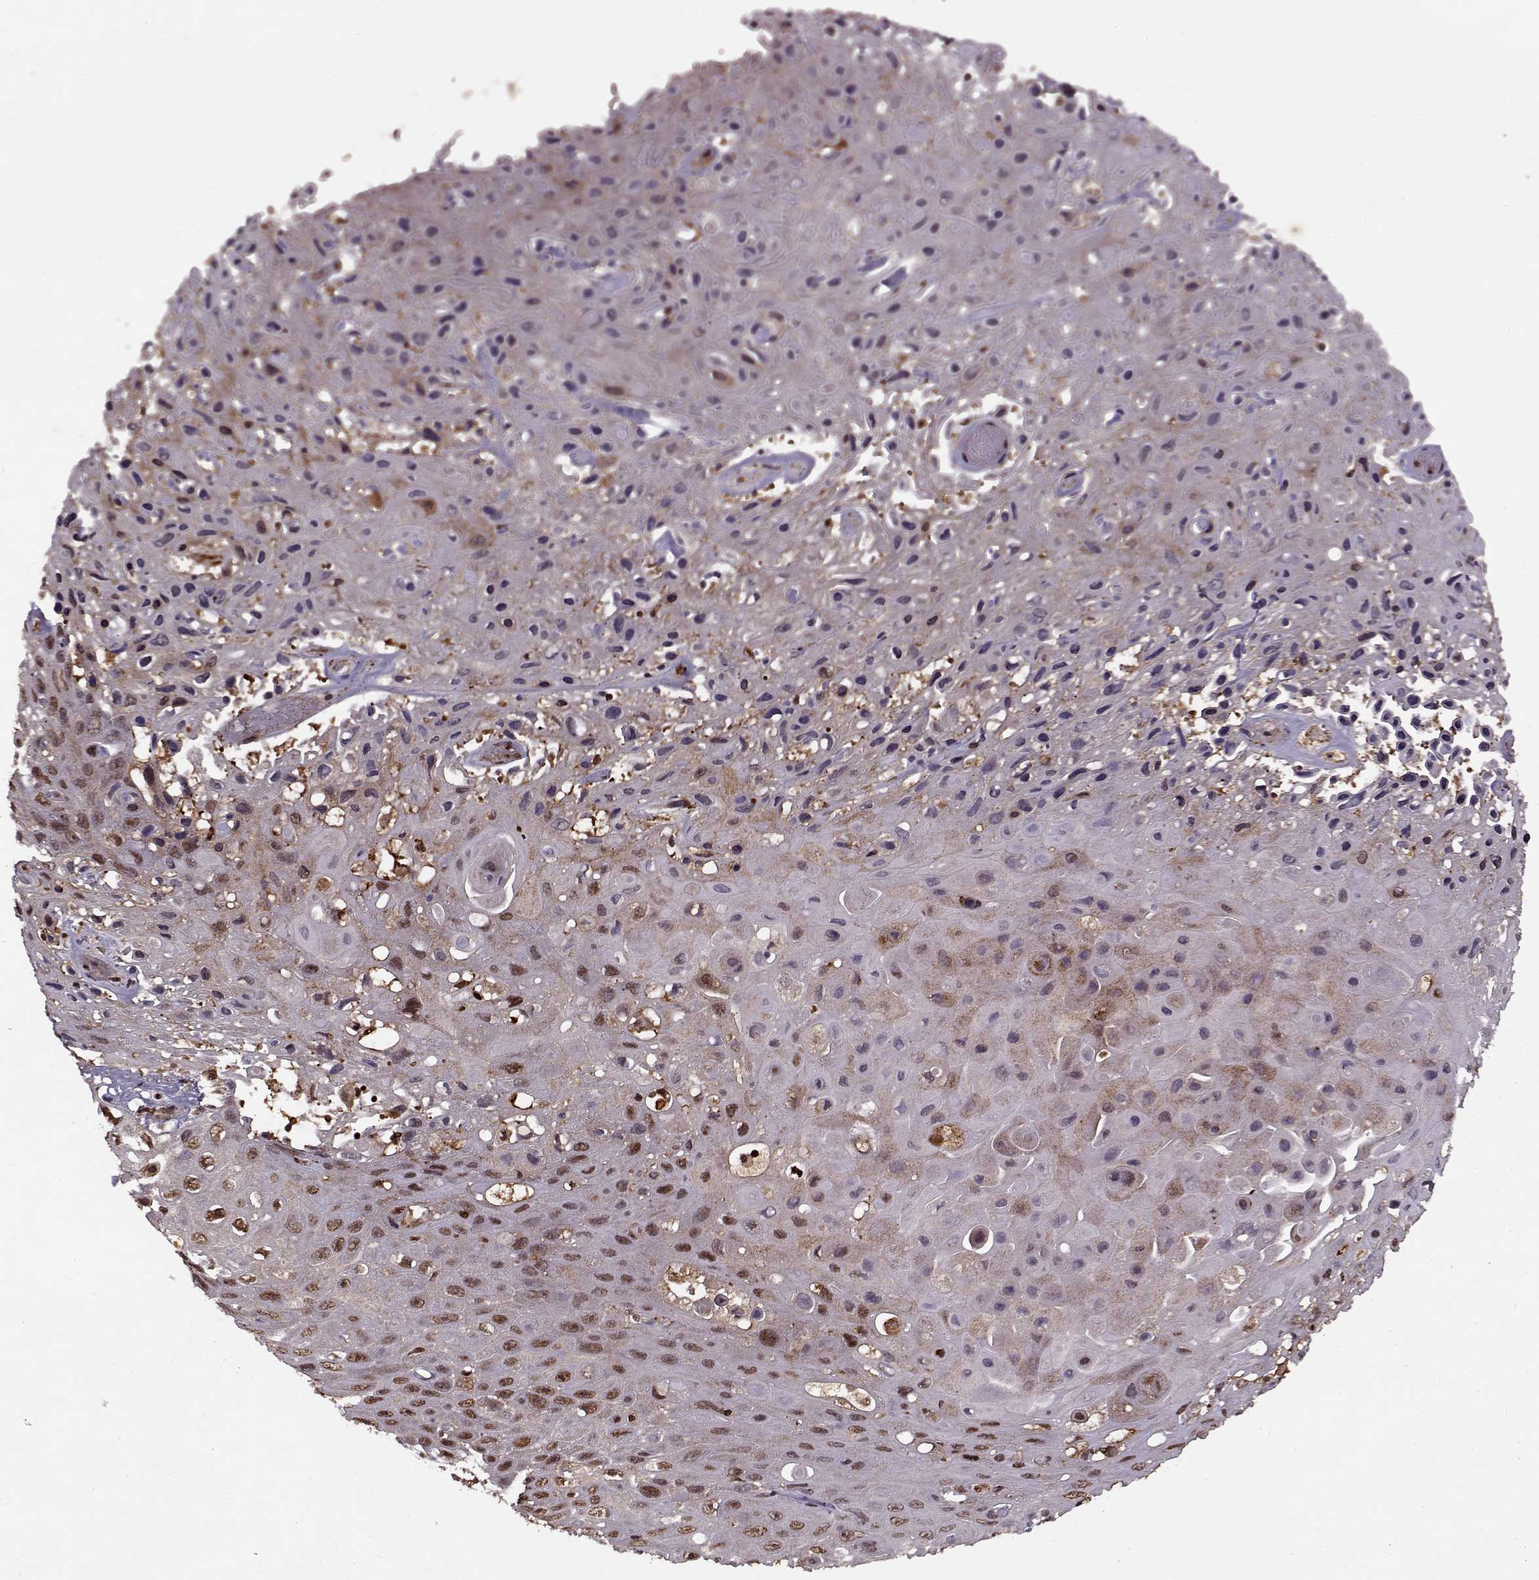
{"staining": {"intensity": "moderate", "quantity": "25%-75%", "location": "nuclear"}, "tissue": "skin cancer", "cell_type": "Tumor cells", "image_type": "cancer", "snomed": [{"axis": "morphology", "description": "Squamous cell carcinoma, NOS"}, {"axis": "topography", "description": "Skin"}], "caption": "This is a histology image of IHC staining of squamous cell carcinoma (skin), which shows moderate expression in the nuclear of tumor cells.", "gene": "PSMA7", "patient": {"sex": "male", "age": 82}}